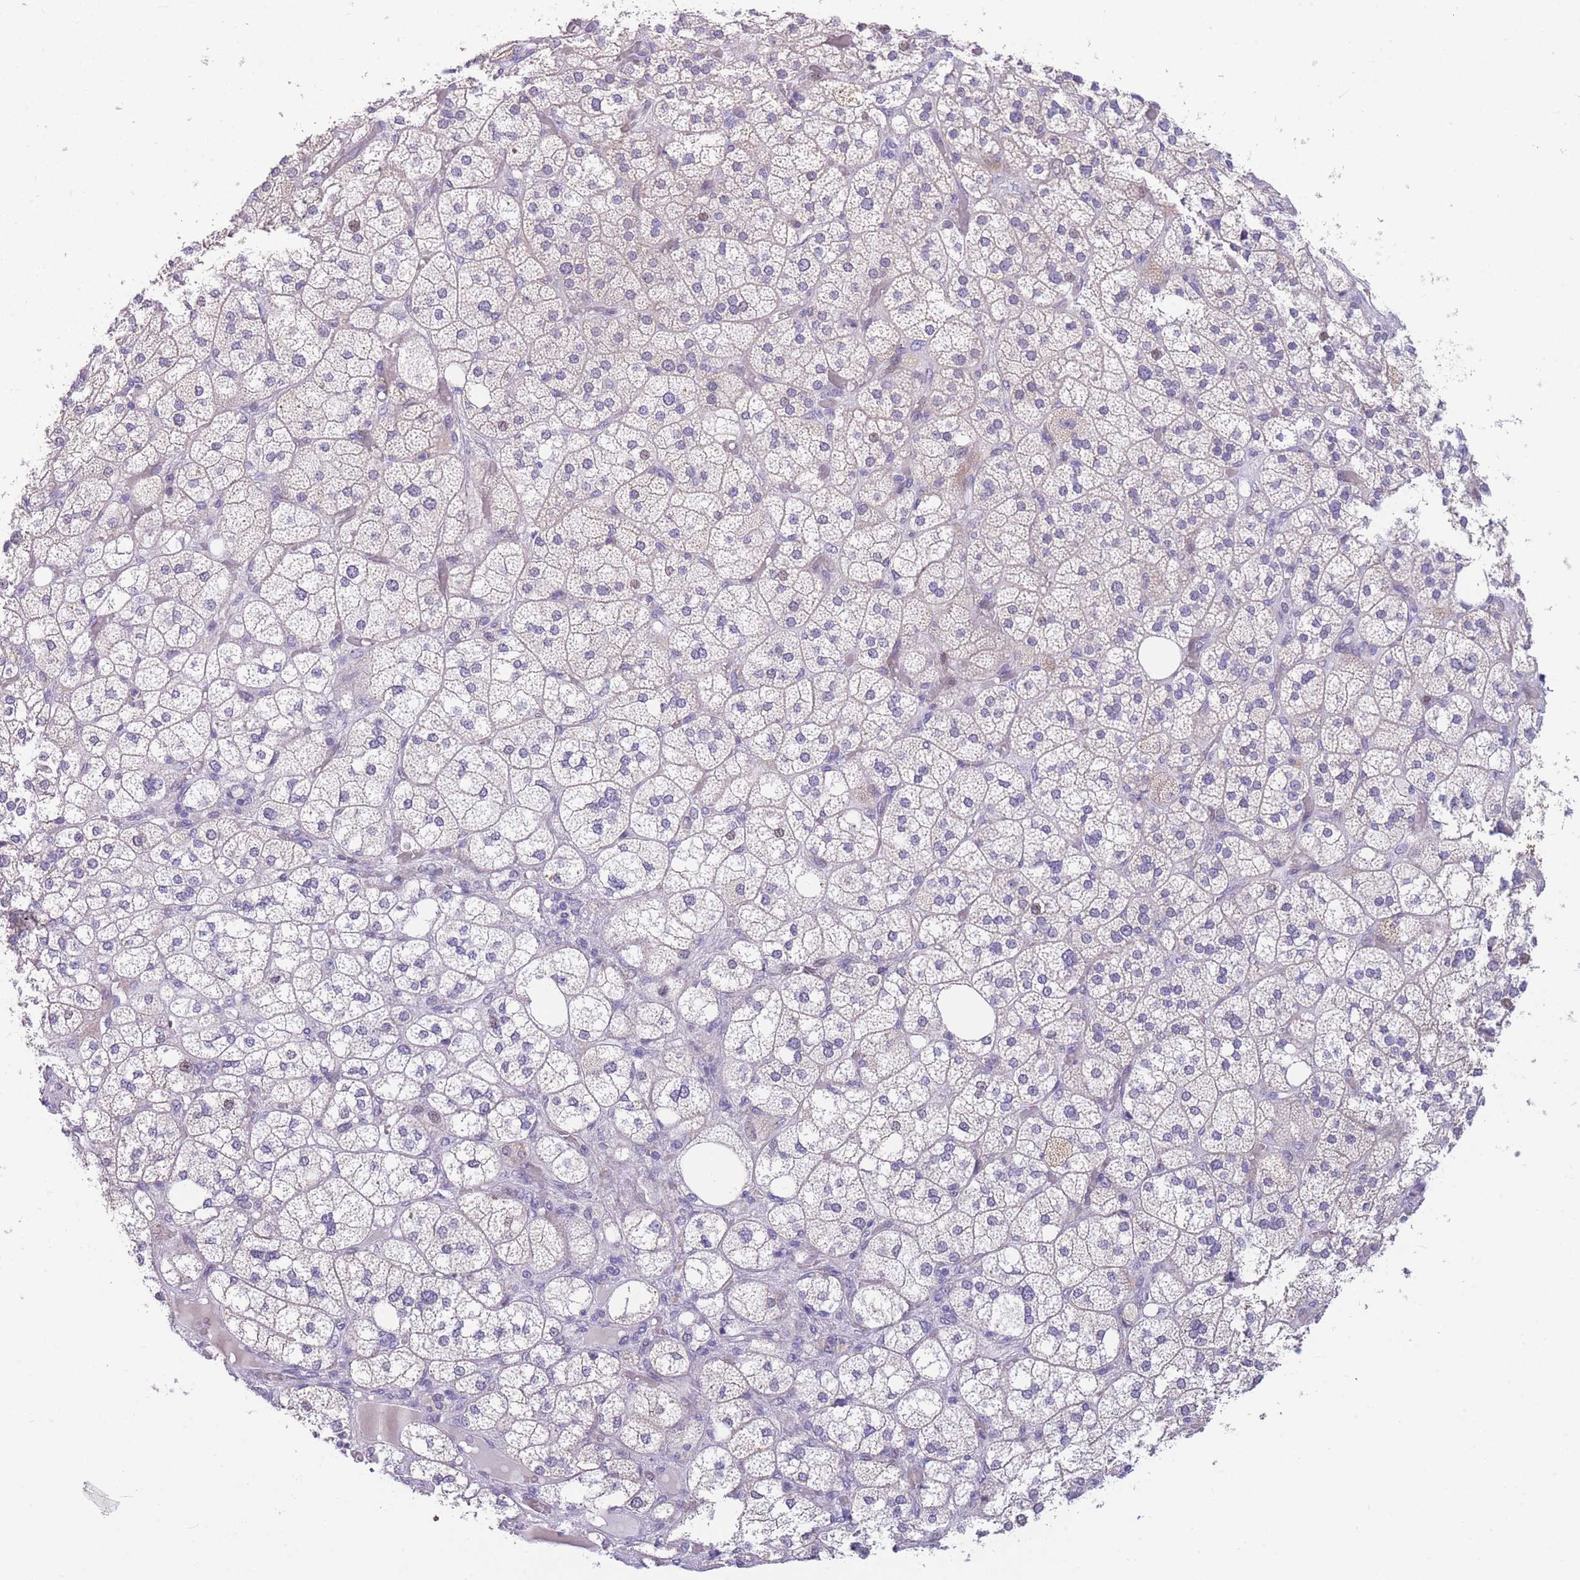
{"staining": {"intensity": "weak", "quantity": "<25%", "location": "cytoplasmic/membranous,nuclear"}, "tissue": "adrenal gland", "cell_type": "Glandular cells", "image_type": "normal", "snomed": [{"axis": "morphology", "description": "Normal tissue, NOS"}, {"axis": "topography", "description": "Adrenal gland"}], "caption": "This is an IHC image of benign human adrenal gland. There is no expression in glandular cells.", "gene": "SHCBP1", "patient": {"sex": "male", "age": 61}}